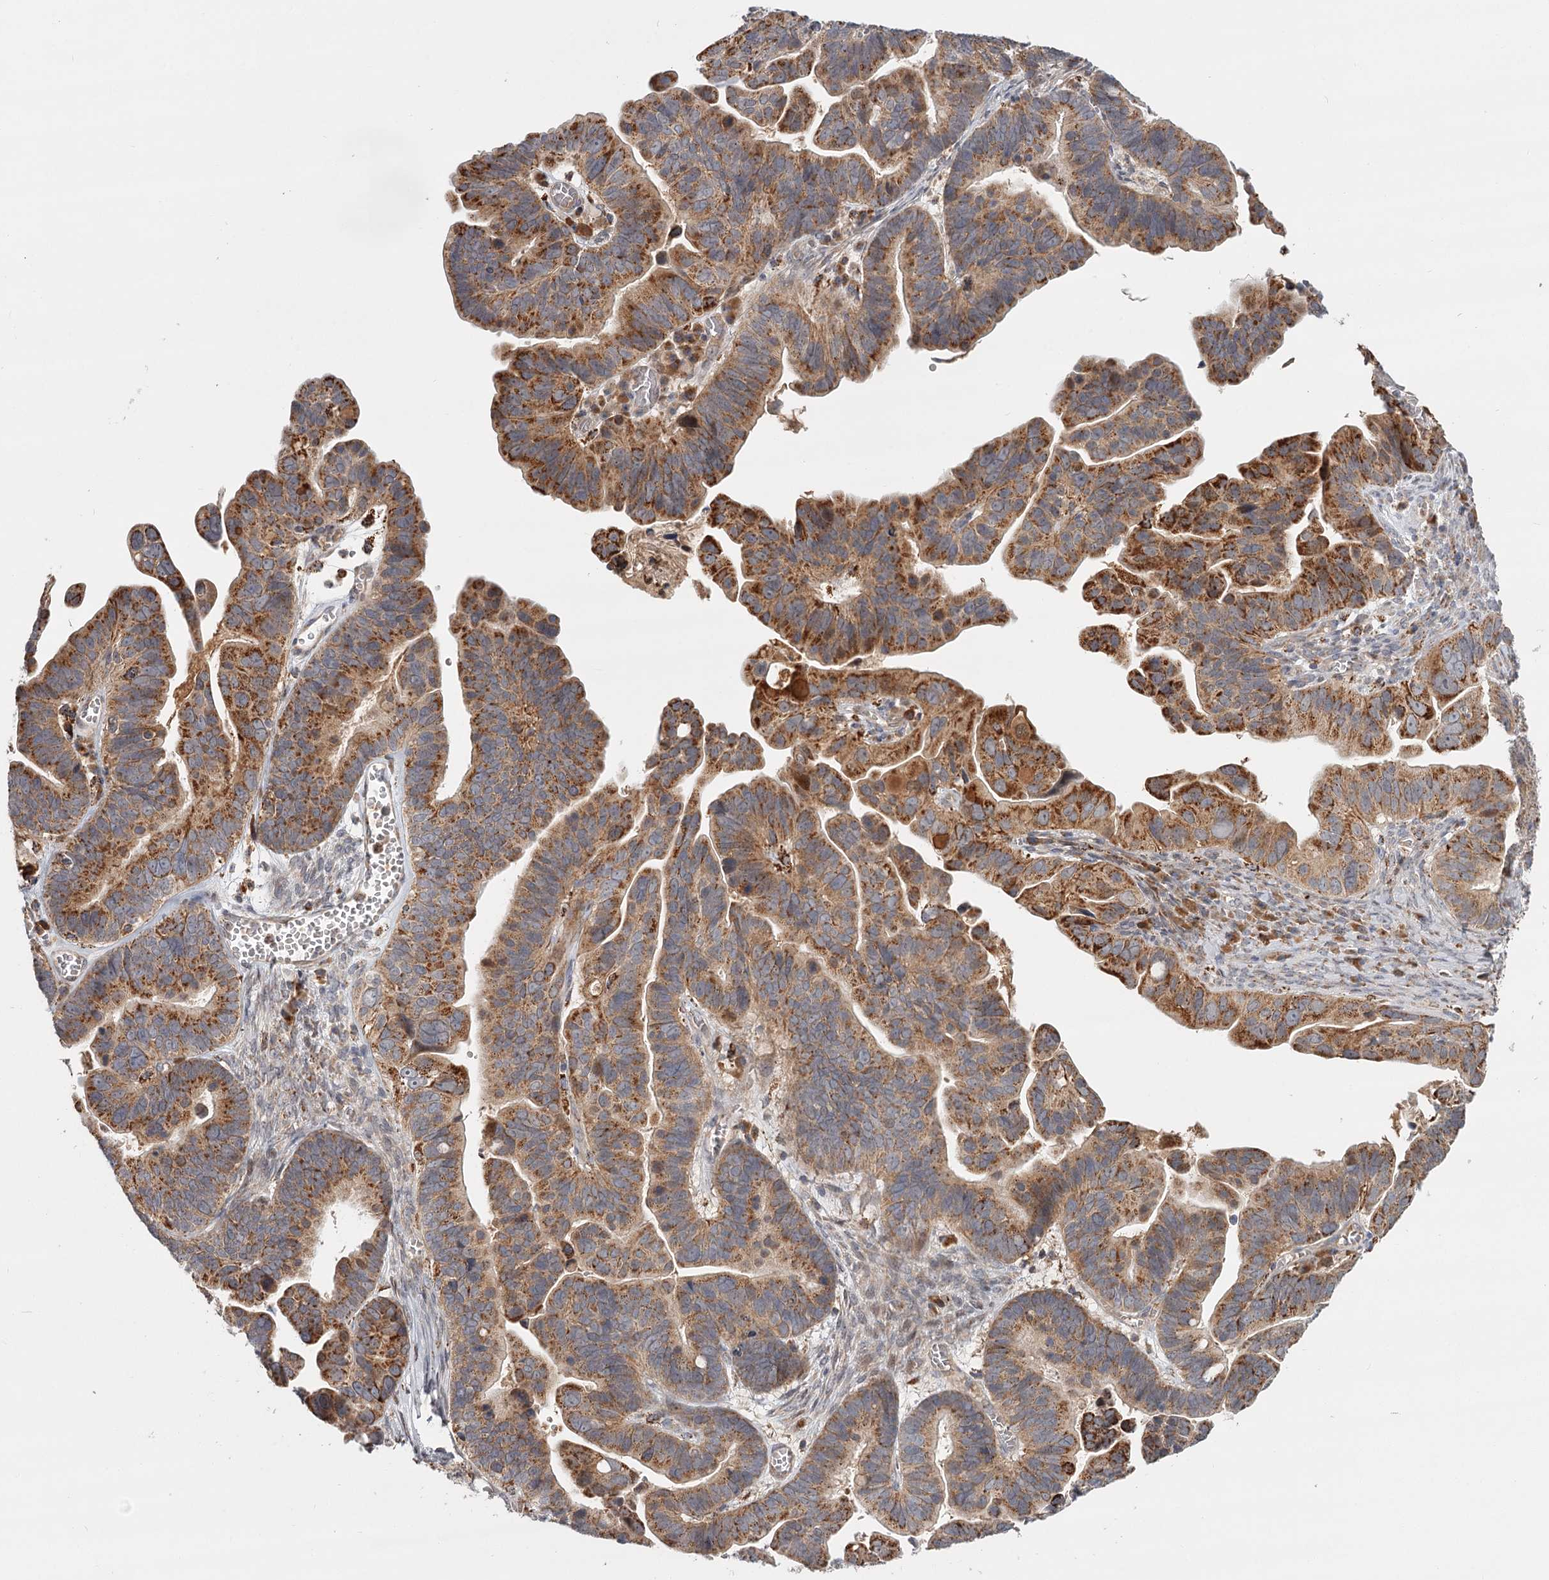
{"staining": {"intensity": "strong", "quantity": "25%-75%", "location": "cytoplasmic/membranous"}, "tissue": "ovarian cancer", "cell_type": "Tumor cells", "image_type": "cancer", "snomed": [{"axis": "morphology", "description": "Cystadenocarcinoma, serous, NOS"}, {"axis": "topography", "description": "Ovary"}], "caption": "Ovarian cancer (serous cystadenocarcinoma) tissue demonstrates strong cytoplasmic/membranous positivity in approximately 25%-75% of tumor cells, visualized by immunohistochemistry.", "gene": "CDC123", "patient": {"sex": "female", "age": 56}}